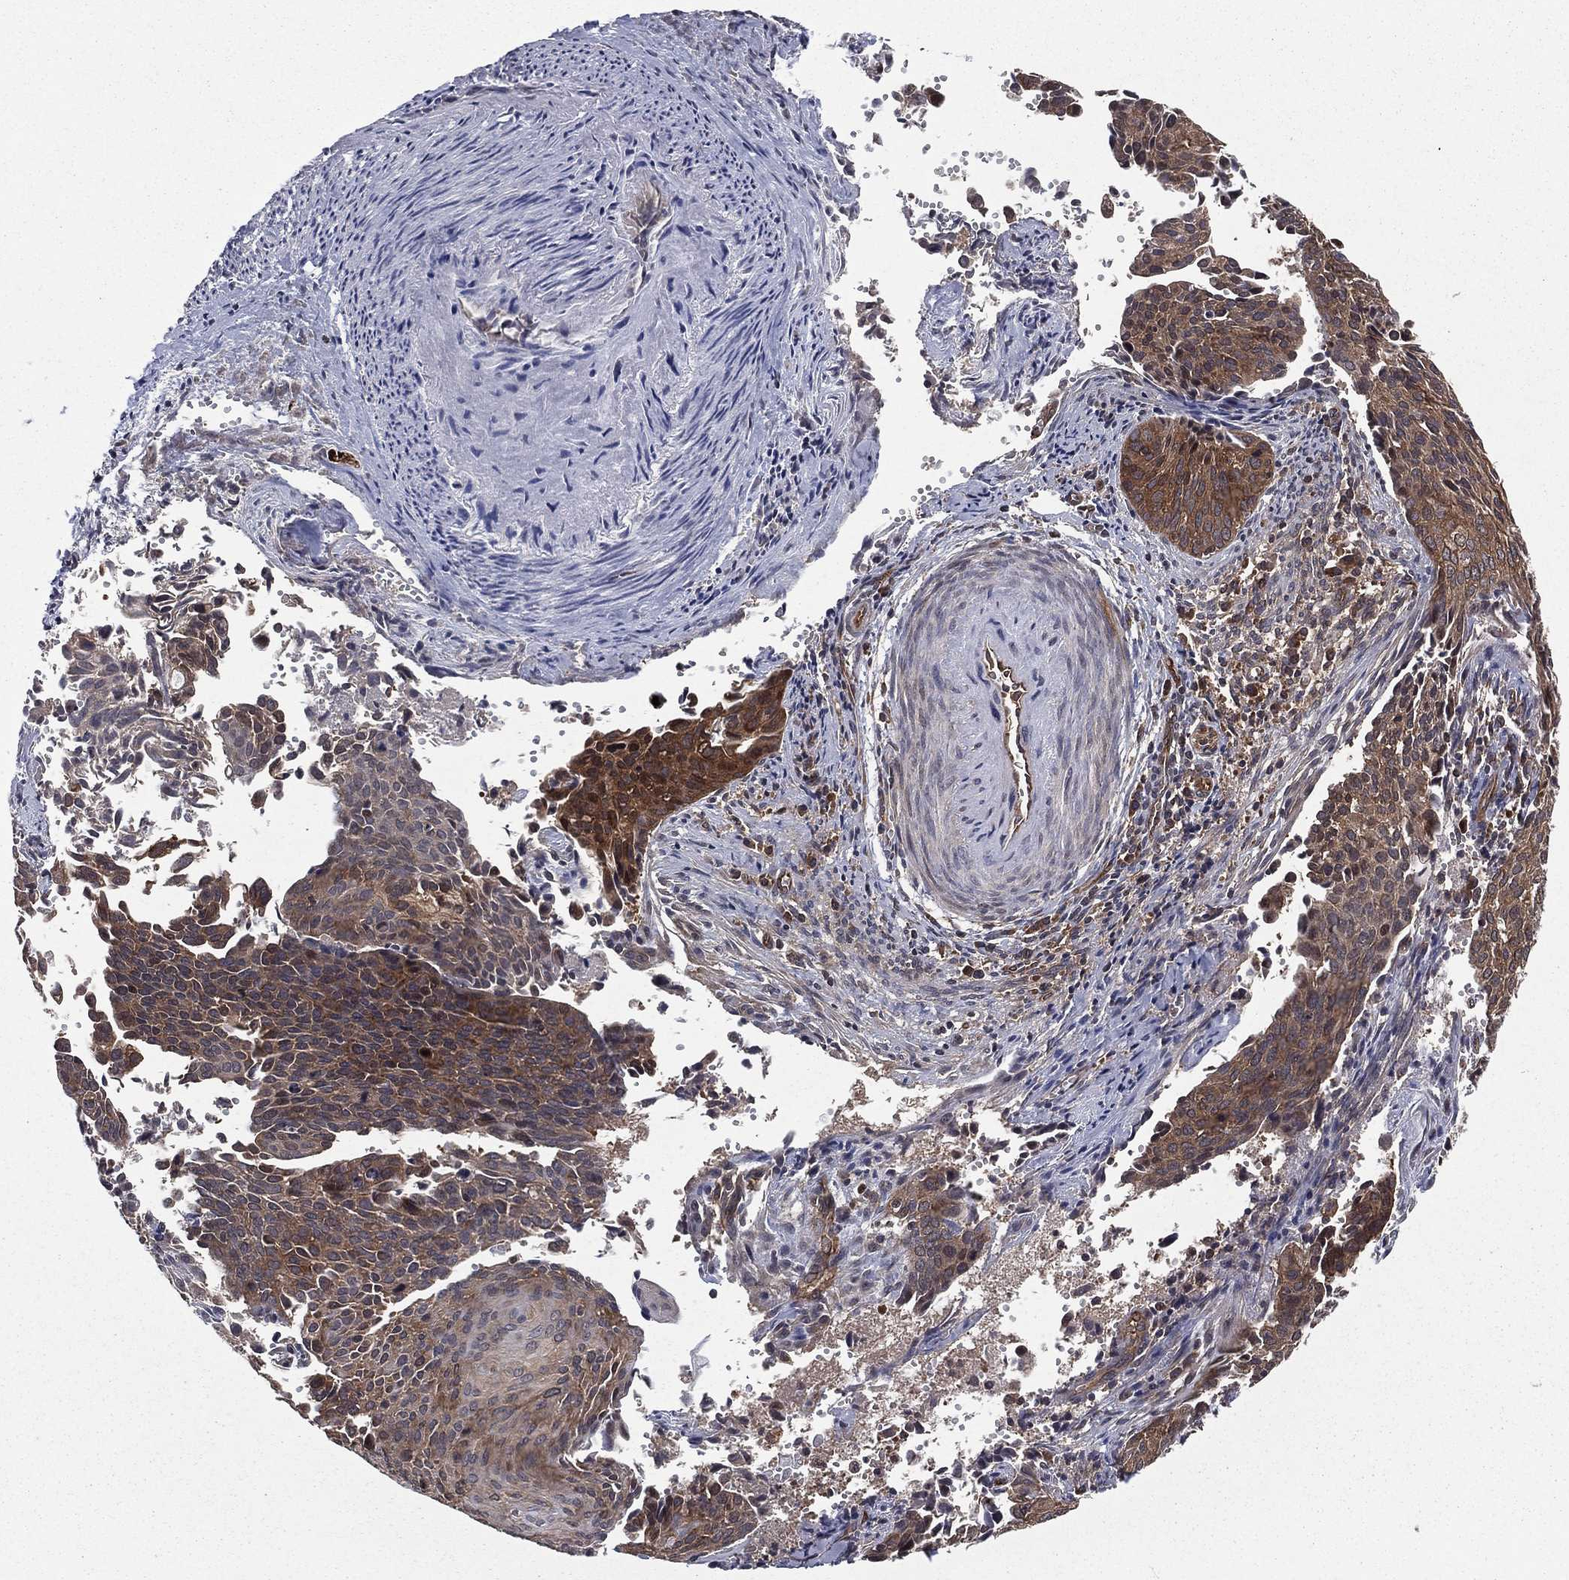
{"staining": {"intensity": "moderate", "quantity": ">75%", "location": "cytoplasmic/membranous"}, "tissue": "cervical cancer", "cell_type": "Tumor cells", "image_type": "cancer", "snomed": [{"axis": "morphology", "description": "Squamous cell carcinoma, NOS"}, {"axis": "topography", "description": "Cervix"}], "caption": "This image displays squamous cell carcinoma (cervical) stained with immunohistochemistry (IHC) to label a protein in brown. The cytoplasmic/membranous of tumor cells show moderate positivity for the protein. Nuclei are counter-stained blue.", "gene": "CERT1", "patient": {"sex": "female", "age": 29}}